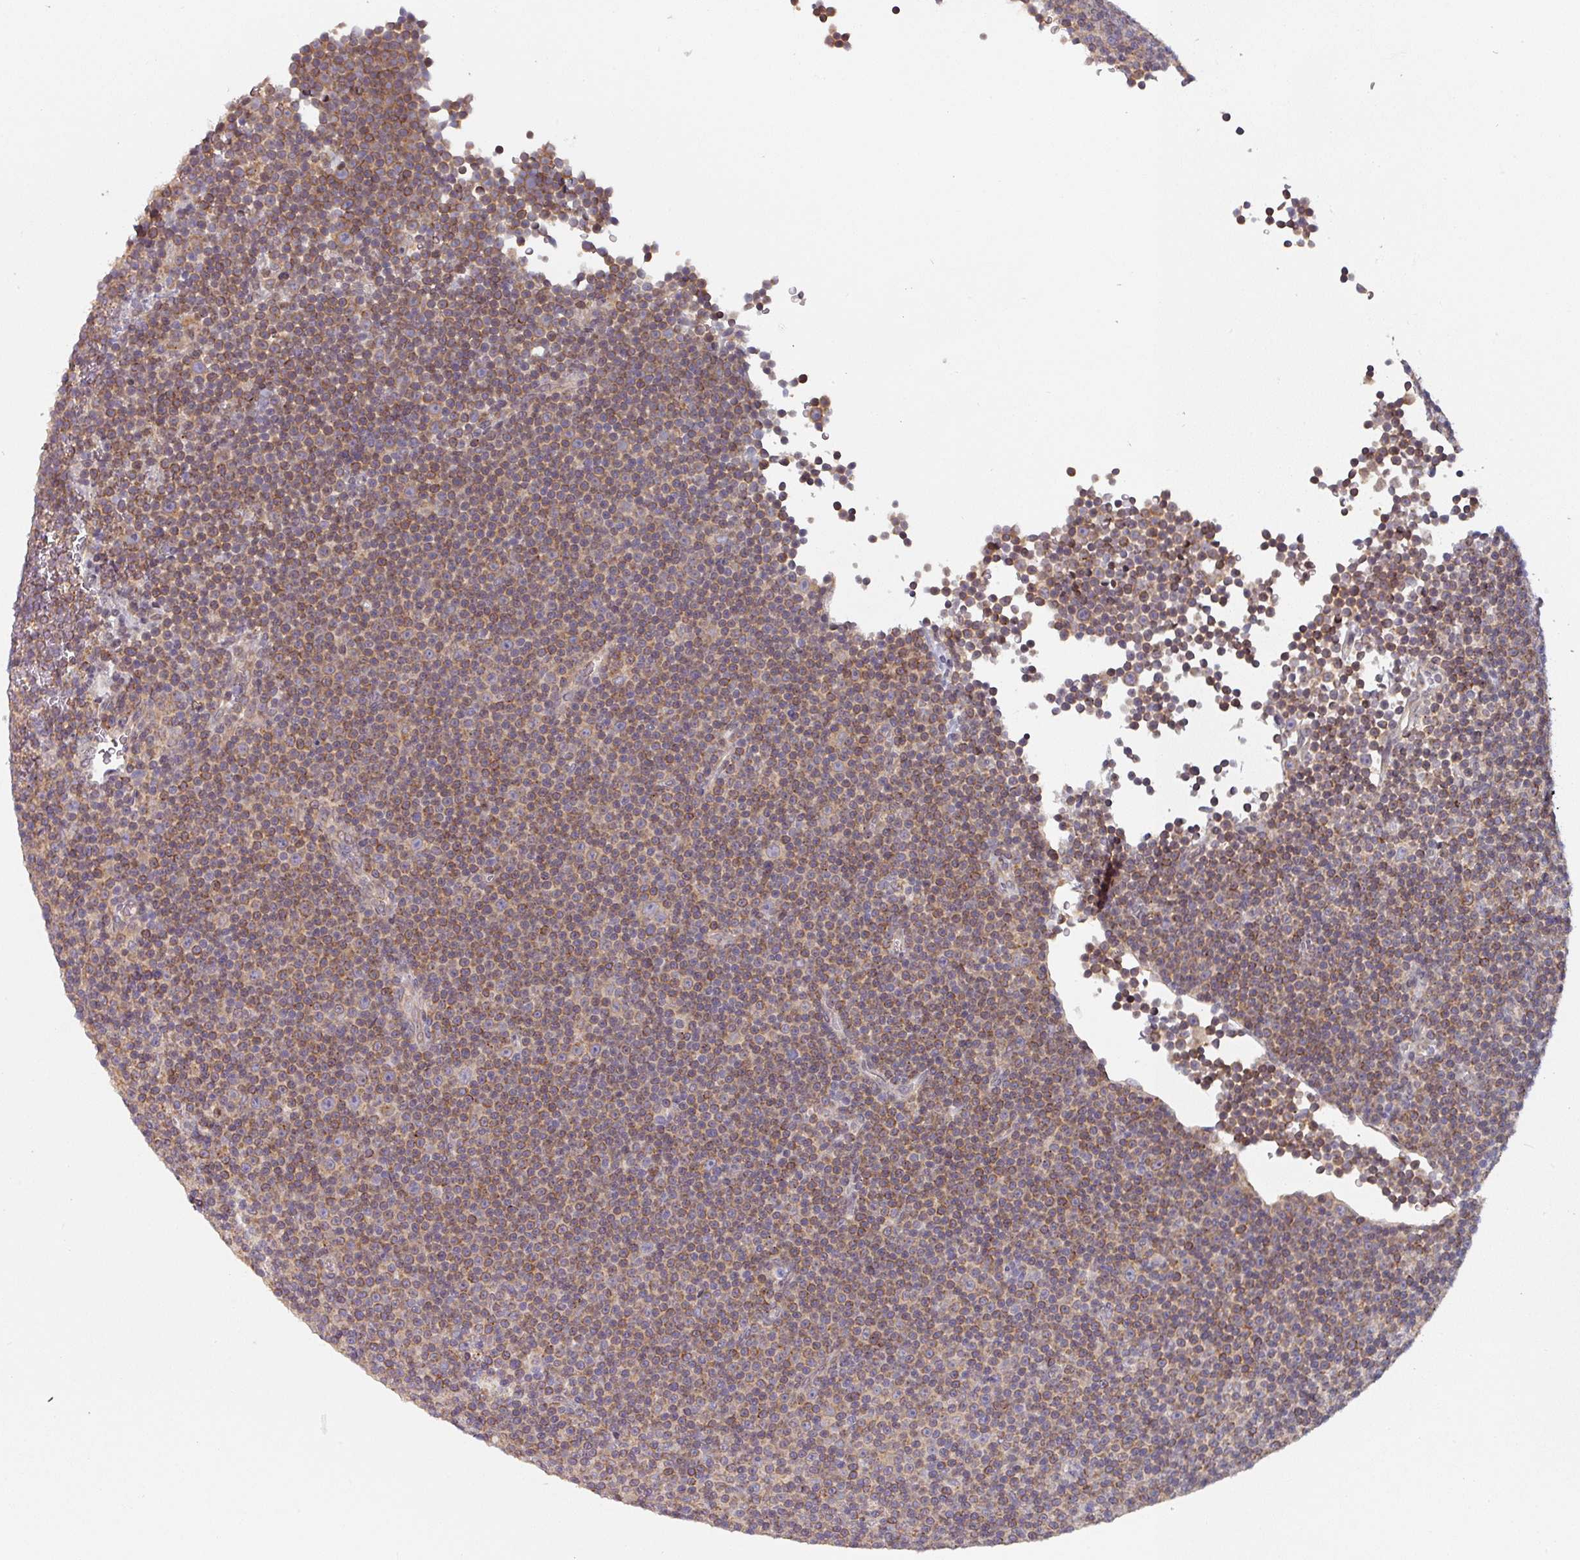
{"staining": {"intensity": "moderate", "quantity": ">75%", "location": "cytoplasmic/membranous"}, "tissue": "lymphoma", "cell_type": "Tumor cells", "image_type": "cancer", "snomed": [{"axis": "morphology", "description": "Malignant lymphoma, non-Hodgkin's type, Low grade"}, {"axis": "topography", "description": "Lymph node"}], "caption": "Lymphoma stained with DAB immunohistochemistry (IHC) displays medium levels of moderate cytoplasmic/membranous staining in about >75% of tumor cells. Immunohistochemistry (ihc) stains the protein in brown and the nuclei are stained blue.", "gene": "TAPT1", "patient": {"sex": "female", "age": 67}}